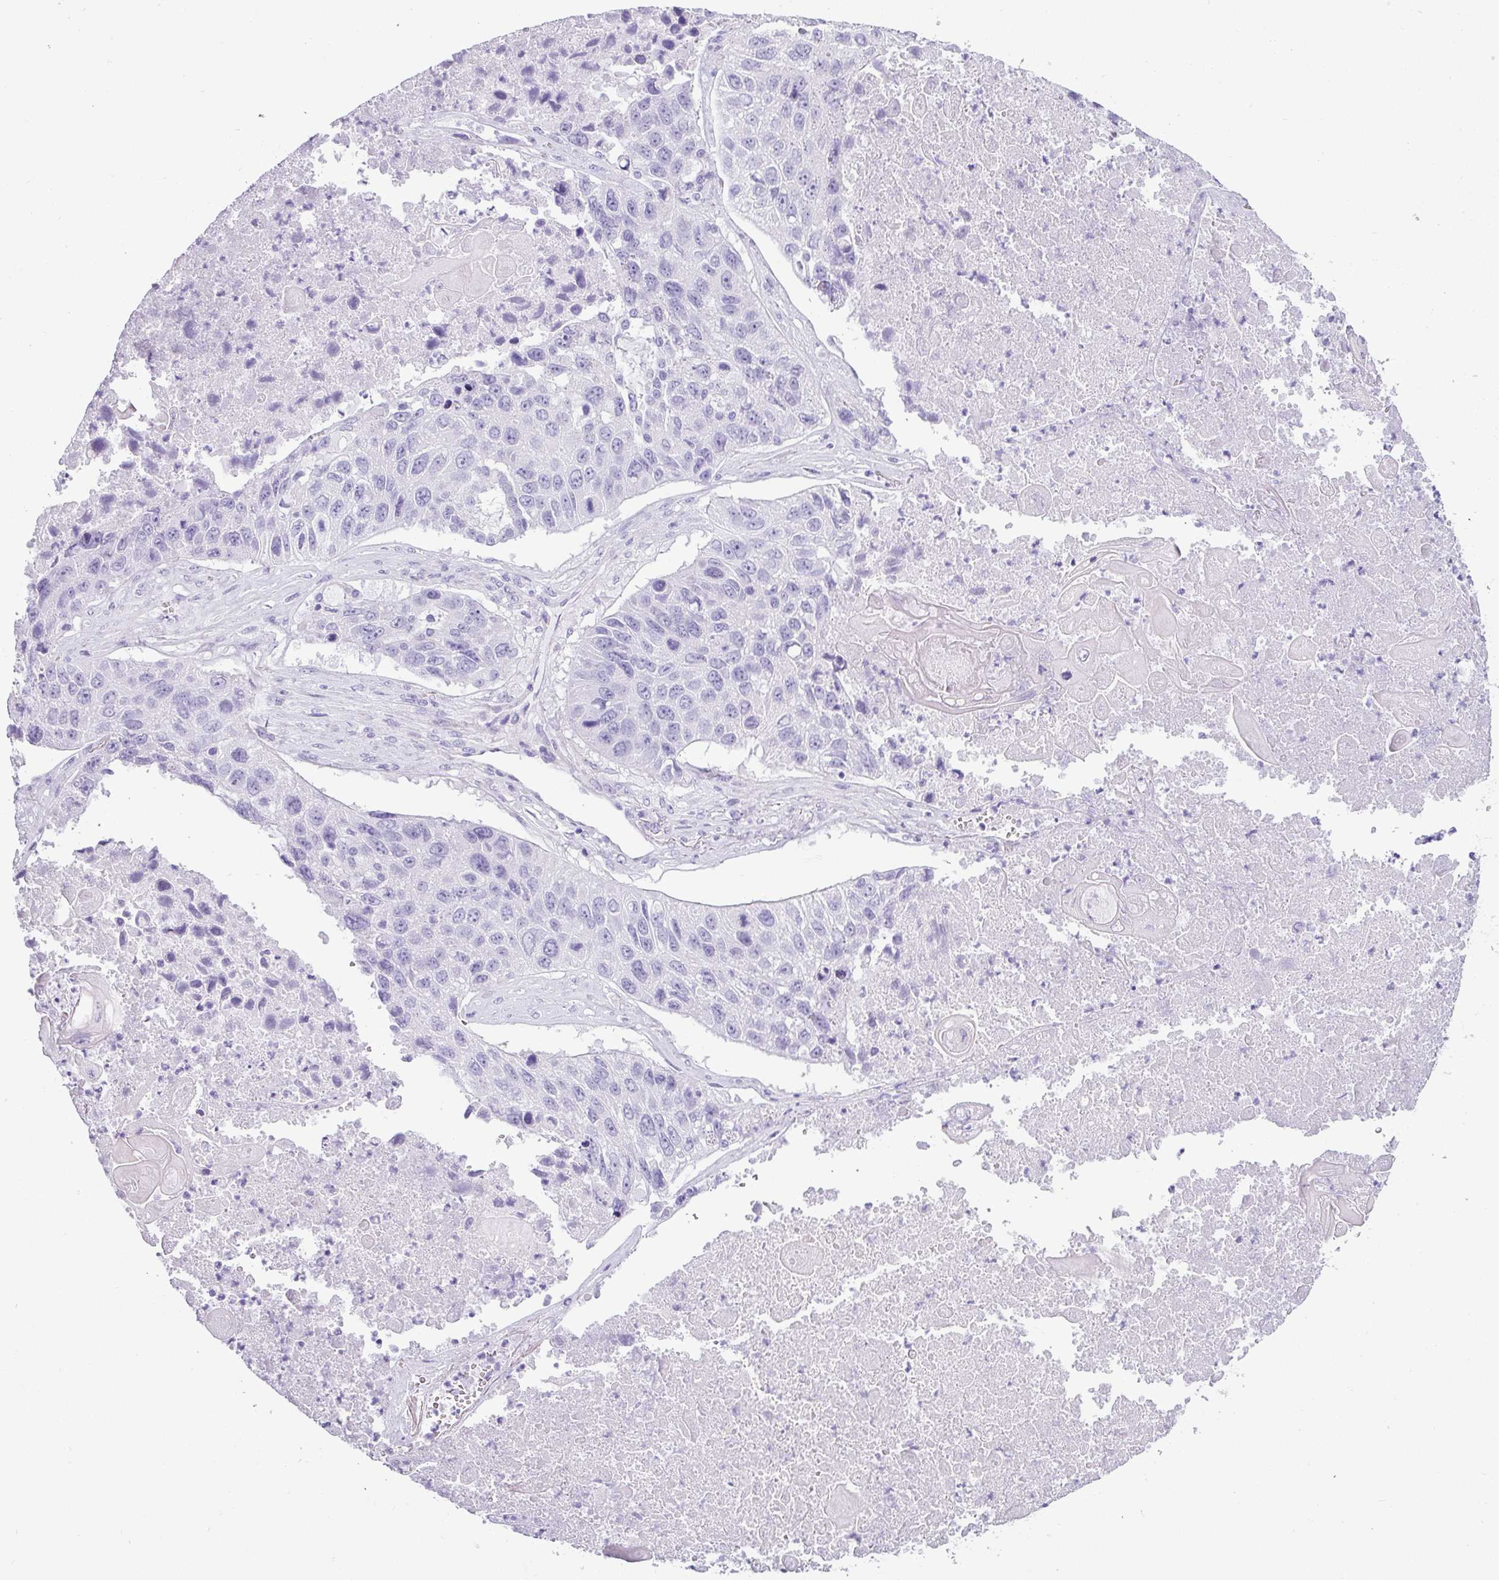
{"staining": {"intensity": "negative", "quantity": "none", "location": "none"}, "tissue": "lung cancer", "cell_type": "Tumor cells", "image_type": "cancer", "snomed": [{"axis": "morphology", "description": "Squamous cell carcinoma, NOS"}, {"axis": "topography", "description": "Lung"}], "caption": "A high-resolution photomicrograph shows IHC staining of lung cancer (squamous cell carcinoma), which displays no significant expression in tumor cells.", "gene": "VCY1B", "patient": {"sex": "male", "age": 61}}